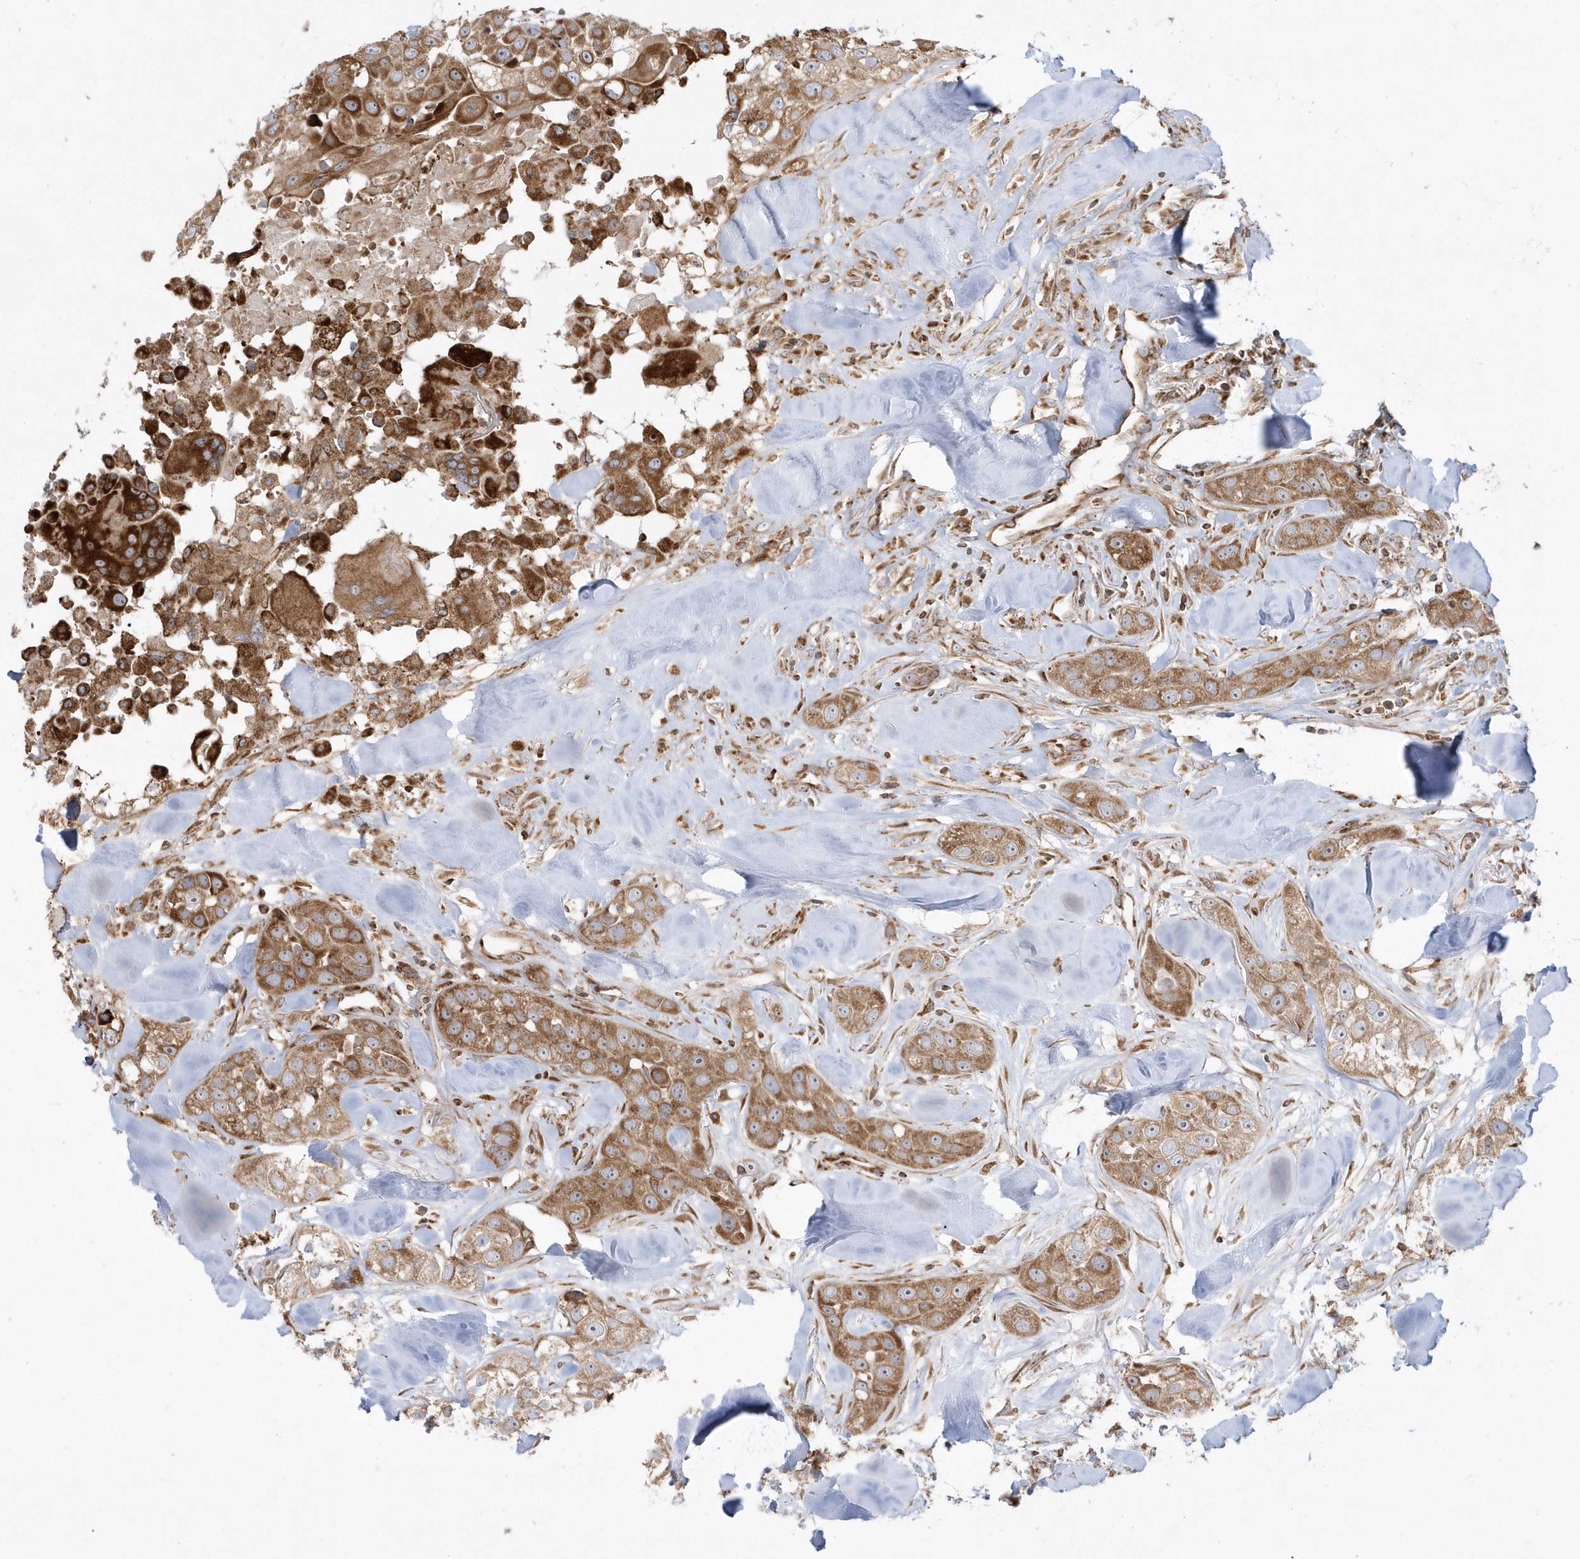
{"staining": {"intensity": "moderate", "quantity": ">75%", "location": "cytoplasmic/membranous"}, "tissue": "head and neck cancer", "cell_type": "Tumor cells", "image_type": "cancer", "snomed": [{"axis": "morphology", "description": "Normal tissue, NOS"}, {"axis": "morphology", "description": "Squamous cell carcinoma, NOS"}, {"axis": "topography", "description": "Skeletal muscle"}, {"axis": "topography", "description": "Head-Neck"}], "caption": "Tumor cells display moderate cytoplasmic/membranous staining in approximately >75% of cells in head and neck cancer.", "gene": "SH3BP2", "patient": {"sex": "male", "age": 51}}